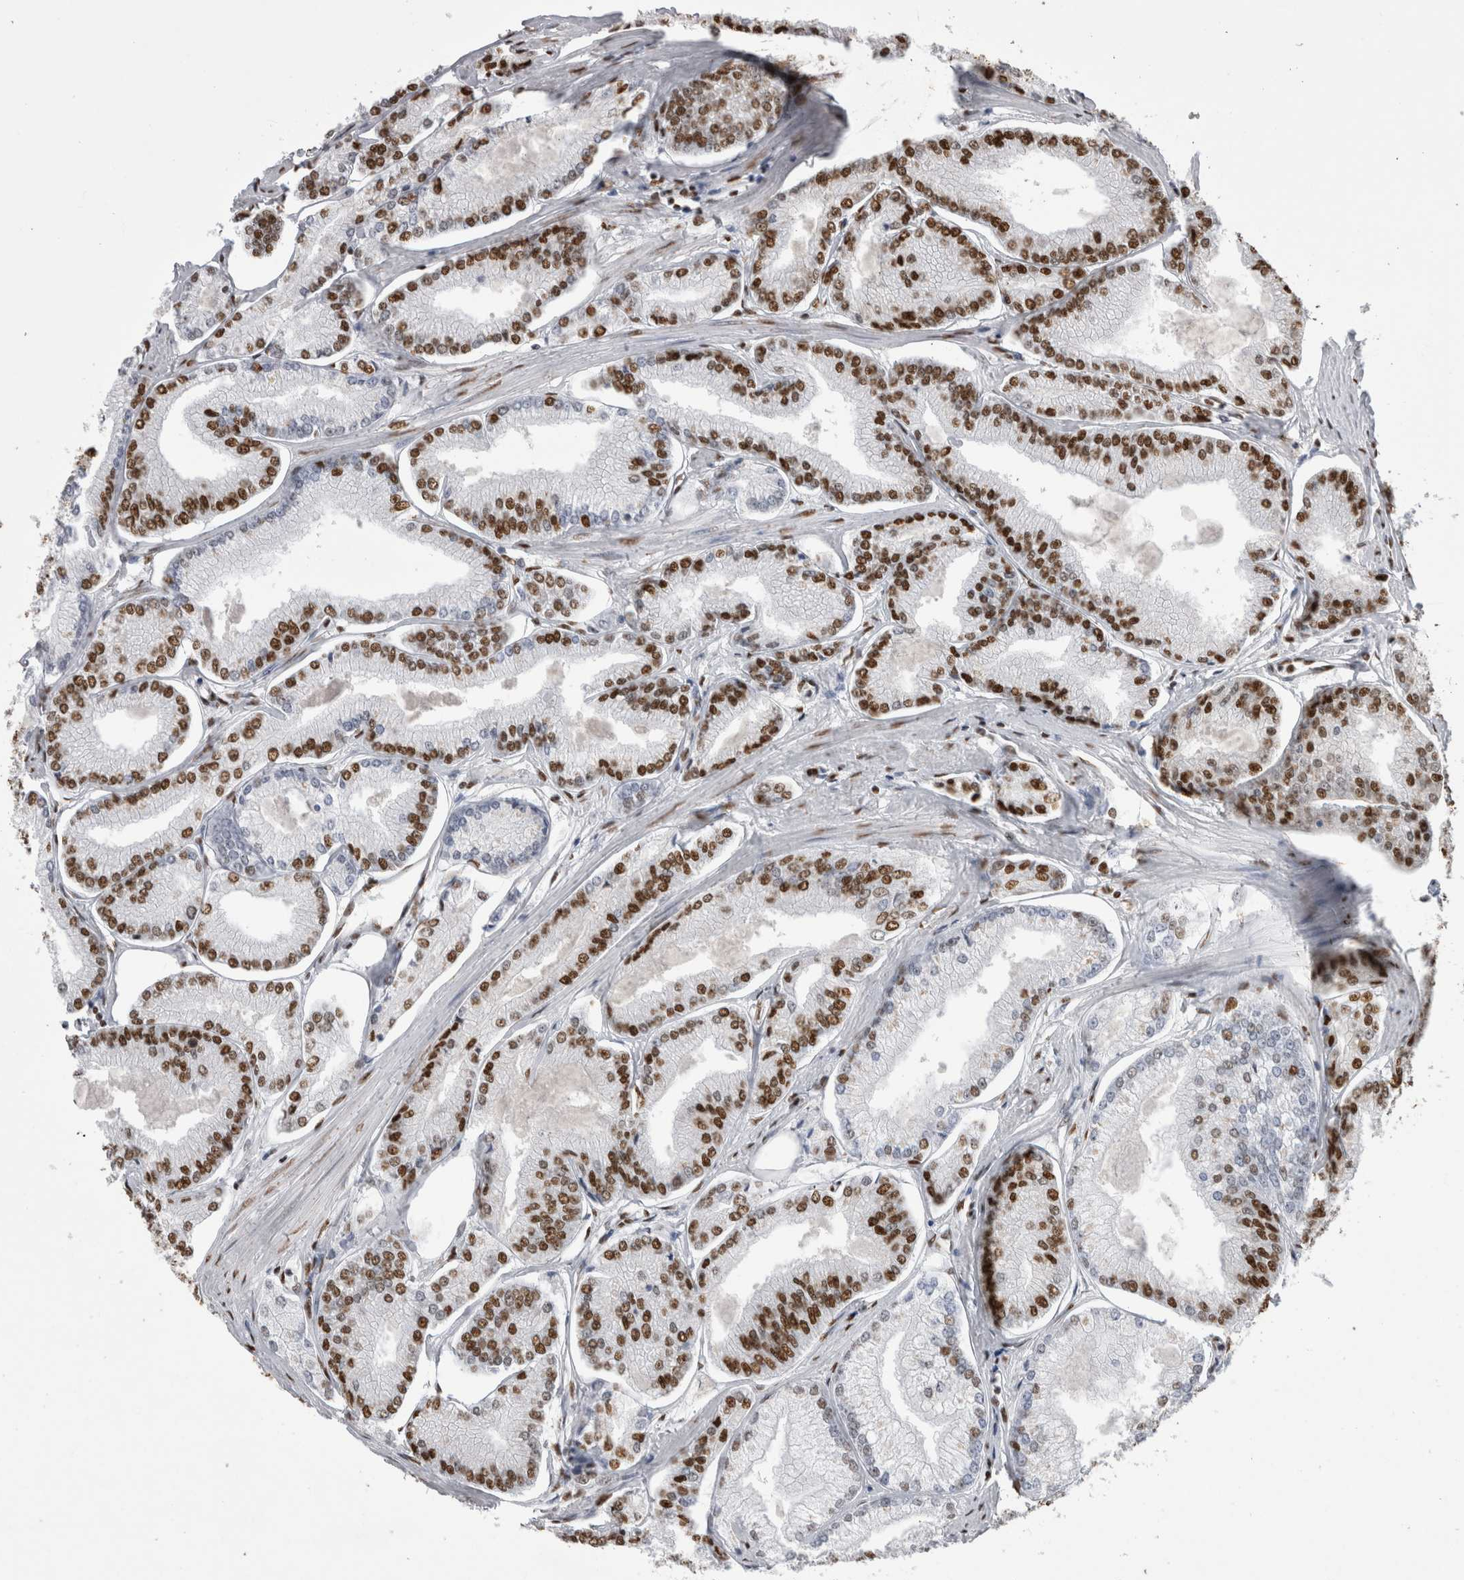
{"staining": {"intensity": "strong", "quantity": "25%-75%", "location": "nuclear"}, "tissue": "prostate cancer", "cell_type": "Tumor cells", "image_type": "cancer", "snomed": [{"axis": "morphology", "description": "Adenocarcinoma, Low grade"}, {"axis": "topography", "description": "Prostate"}], "caption": "Immunohistochemical staining of human prostate cancer (low-grade adenocarcinoma) exhibits strong nuclear protein expression in approximately 25%-75% of tumor cells.", "gene": "ALPK3", "patient": {"sex": "male", "age": 52}}